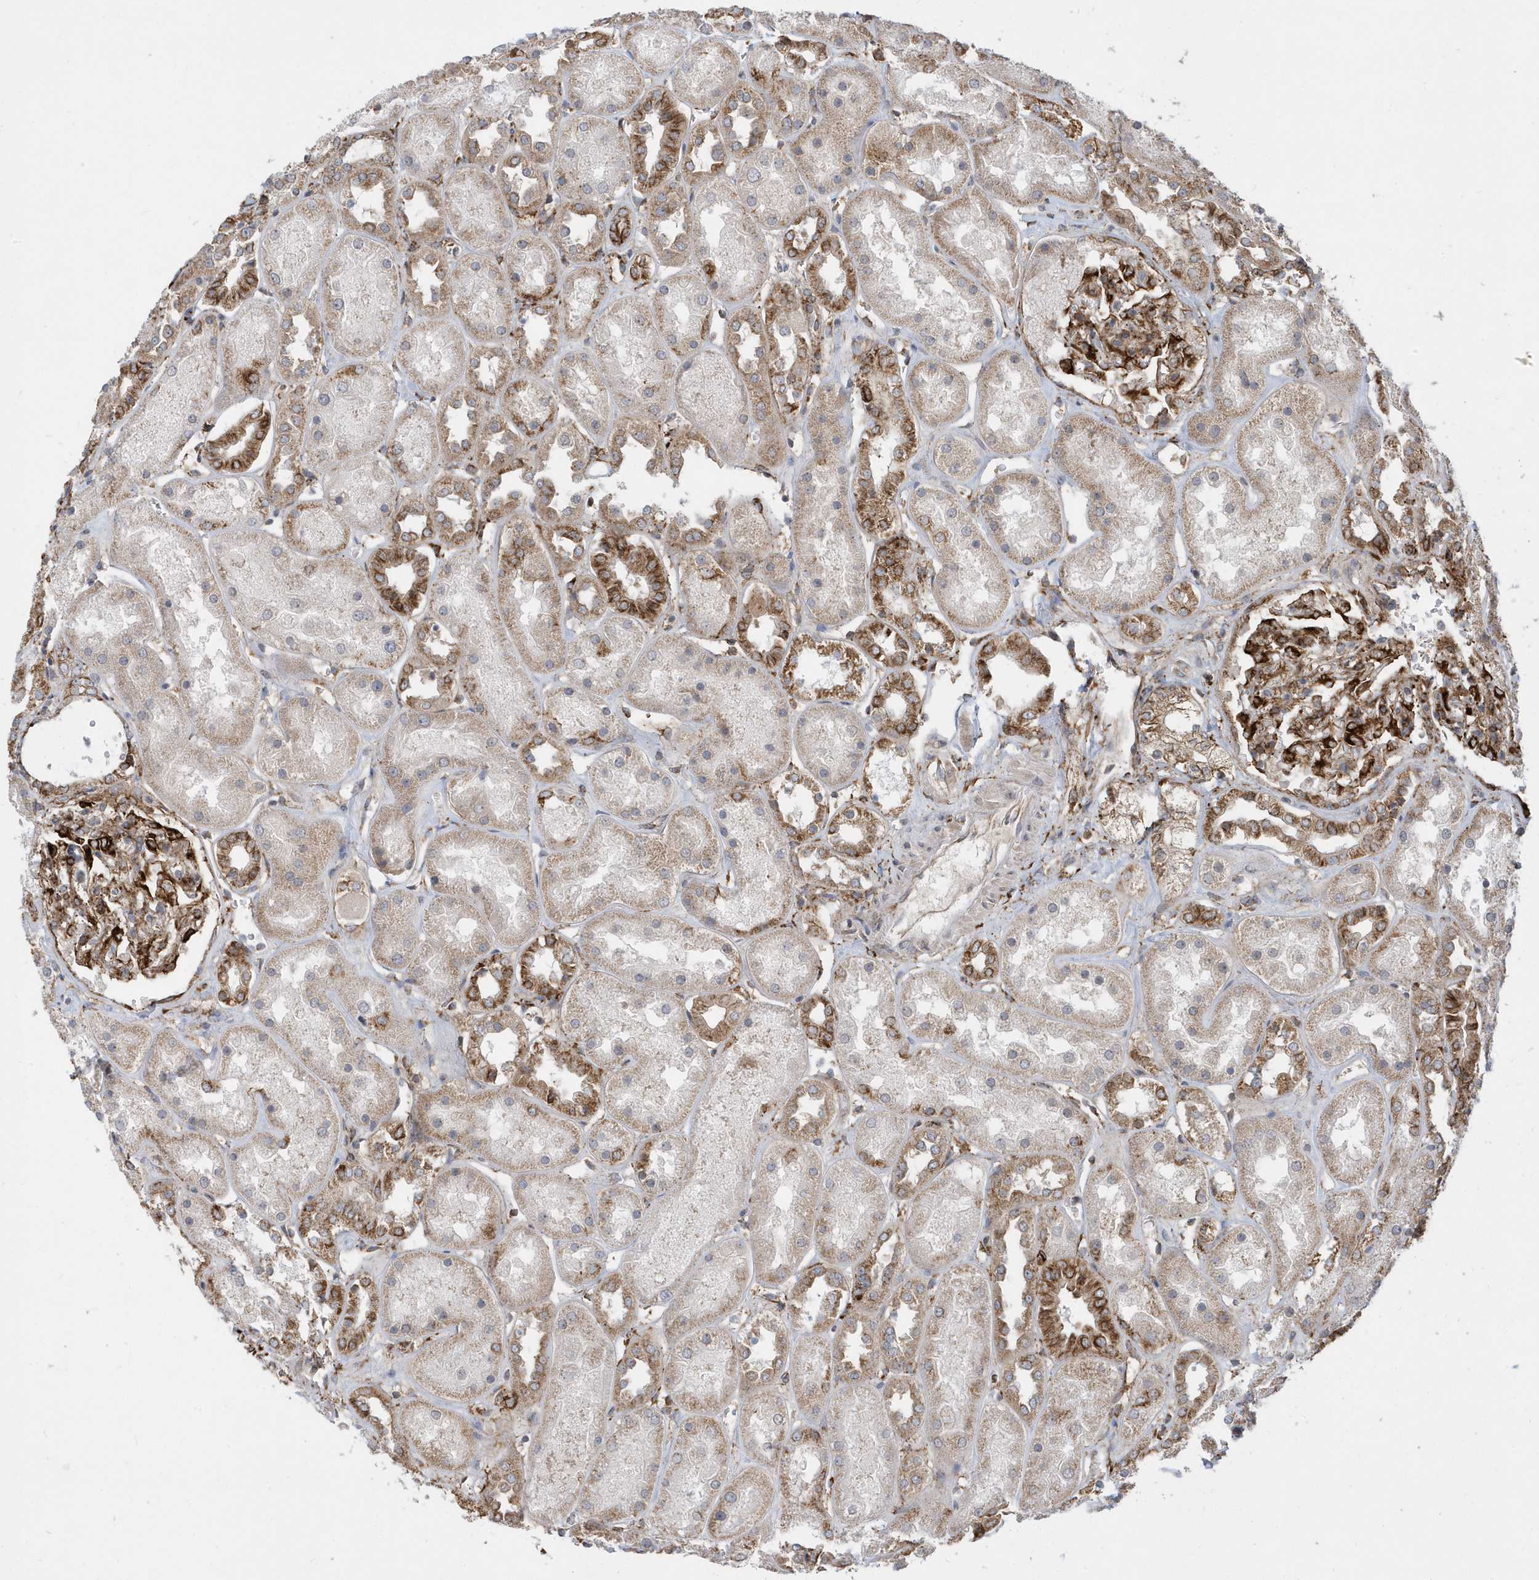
{"staining": {"intensity": "moderate", "quantity": ">75%", "location": "cytoplasmic/membranous"}, "tissue": "kidney", "cell_type": "Cells in glomeruli", "image_type": "normal", "snomed": [{"axis": "morphology", "description": "Normal tissue, NOS"}, {"axis": "topography", "description": "Kidney"}], "caption": "Unremarkable kidney shows moderate cytoplasmic/membranous staining in about >75% of cells in glomeruli, visualized by immunohistochemistry.", "gene": "HRH4", "patient": {"sex": "male", "age": 70}}